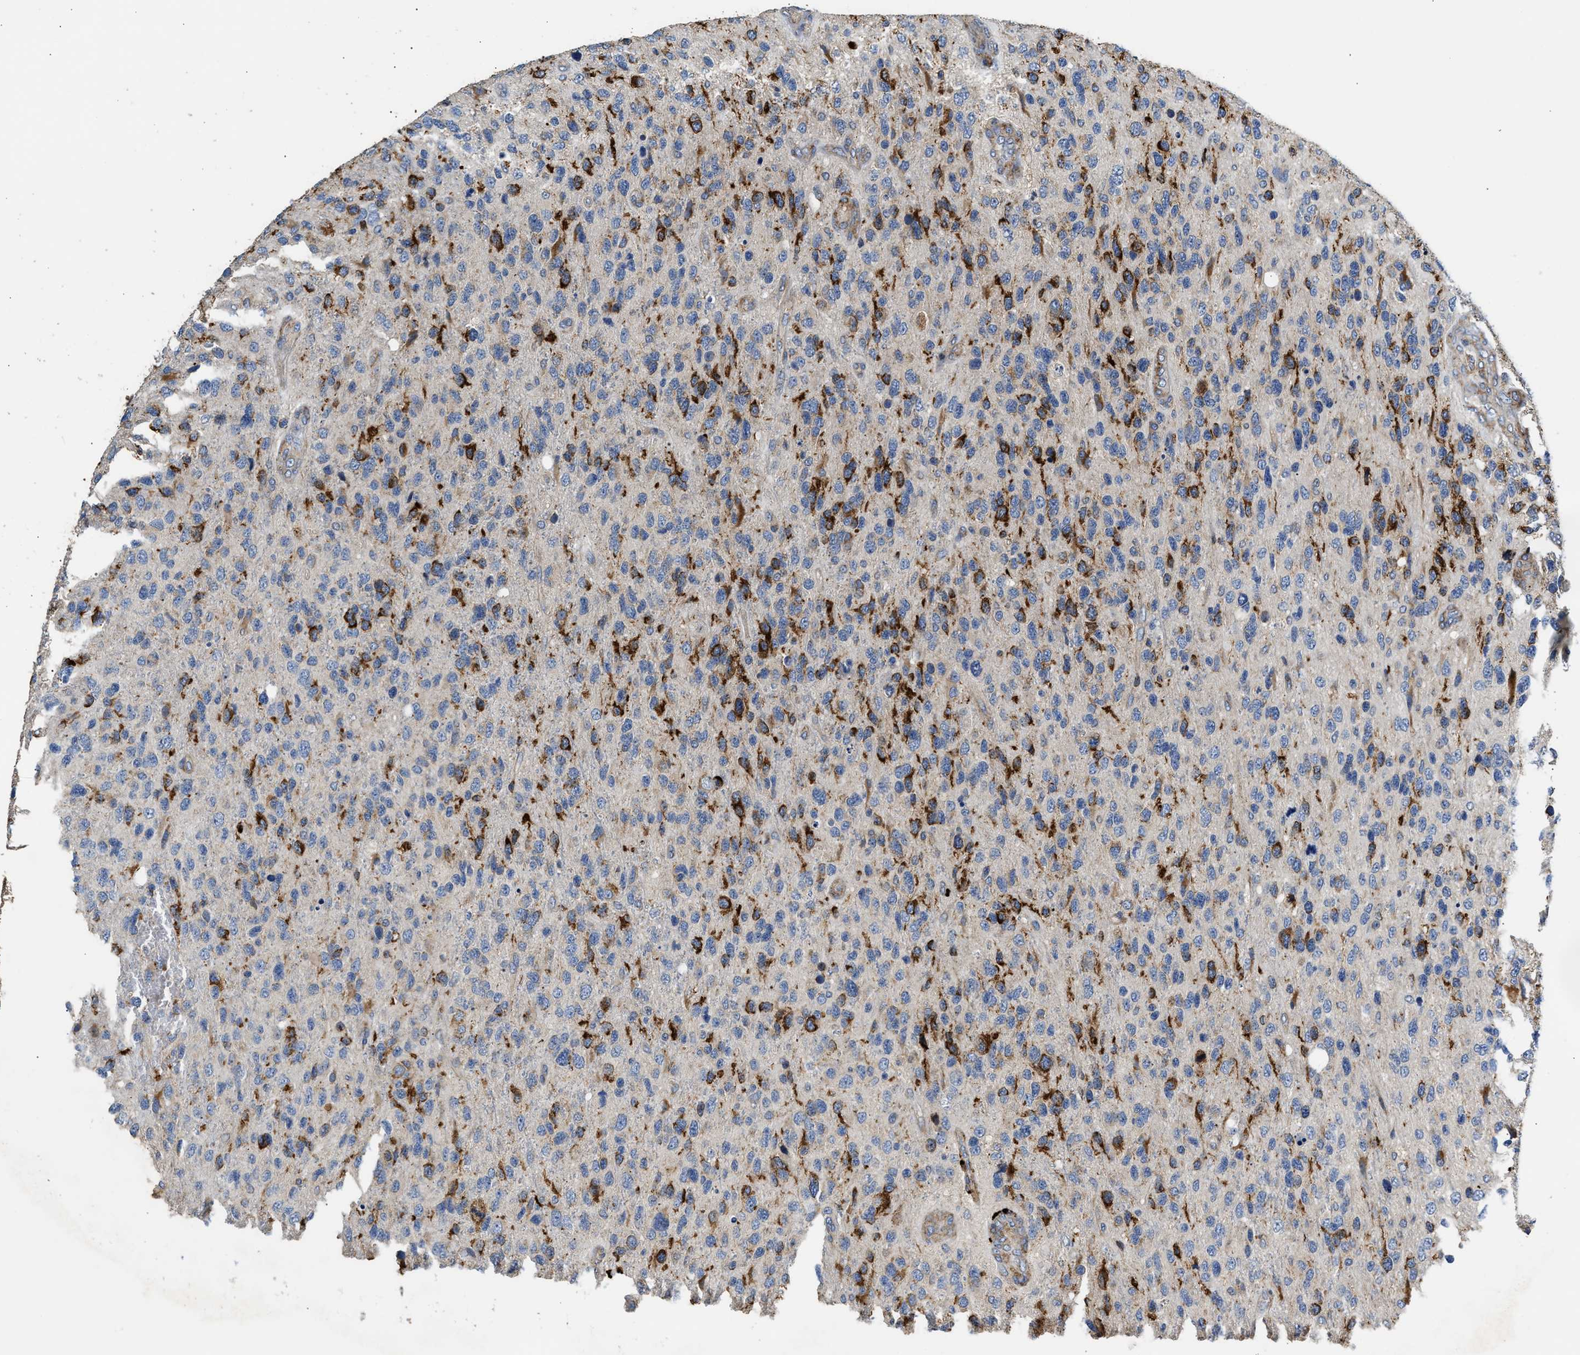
{"staining": {"intensity": "strong", "quantity": "<25%", "location": "cytoplasmic/membranous"}, "tissue": "glioma", "cell_type": "Tumor cells", "image_type": "cancer", "snomed": [{"axis": "morphology", "description": "Glioma, malignant, High grade"}, {"axis": "topography", "description": "Brain"}], "caption": "Protein staining of malignant glioma (high-grade) tissue demonstrates strong cytoplasmic/membranous positivity in approximately <25% of tumor cells.", "gene": "AMZ1", "patient": {"sex": "female", "age": 58}}